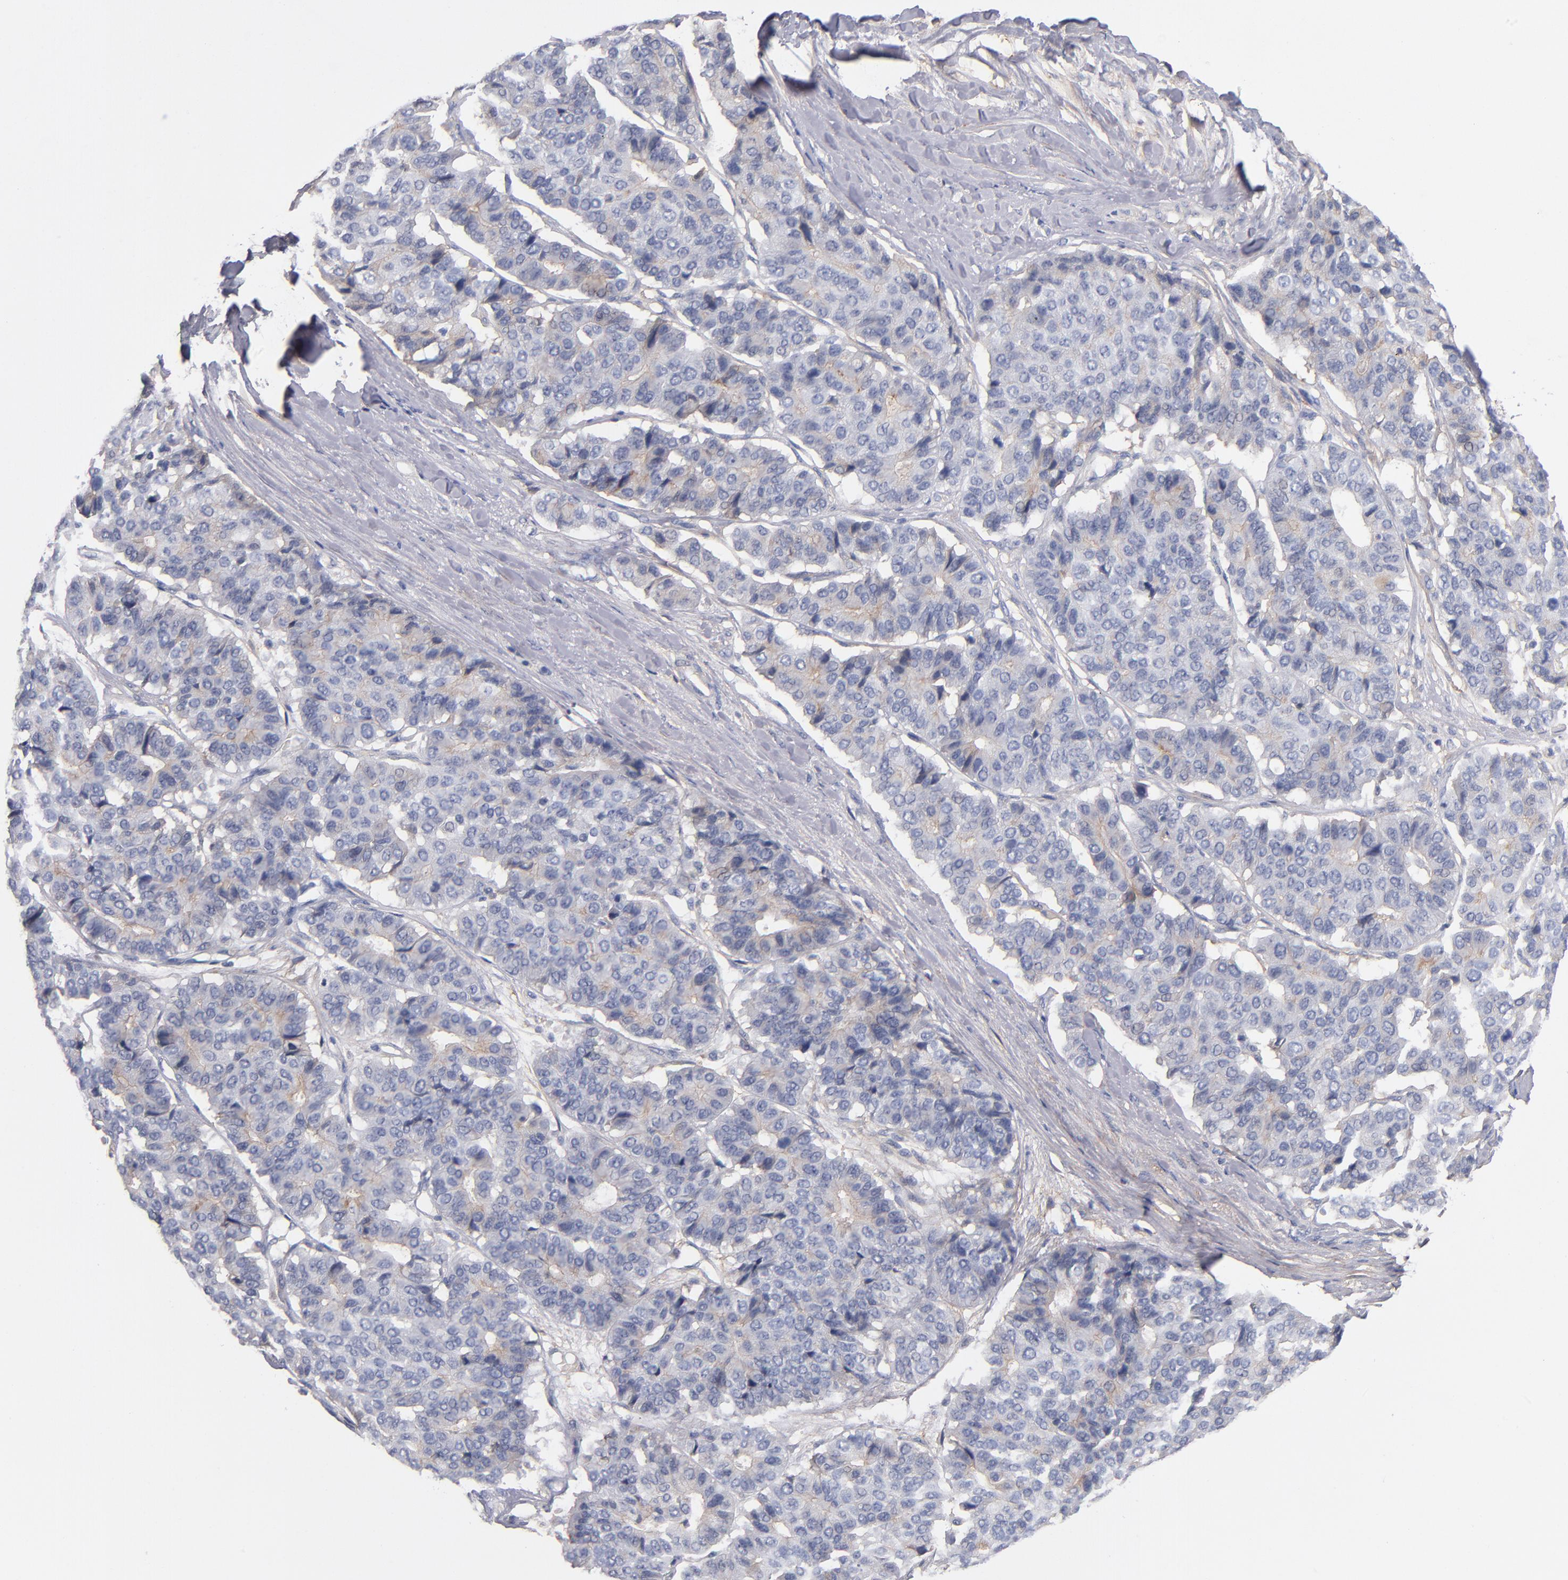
{"staining": {"intensity": "weak", "quantity": "<25%", "location": "cytoplasmic/membranous"}, "tissue": "pancreatic cancer", "cell_type": "Tumor cells", "image_type": "cancer", "snomed": [{"axis": "morphology", "description": "Adenocarcinoma, NOS"}, {"axis": "topography", "description": "Pancreas"}], "caption": "An immunohistochemistry image of pancreatic cancer (adenocarcinoma) is shown. There is no staining in tumor cells of pancreatic cancer (adenocarcinoma).", "gene": "PLSCR4", "patient": {"sex": "male", "age": 50}}